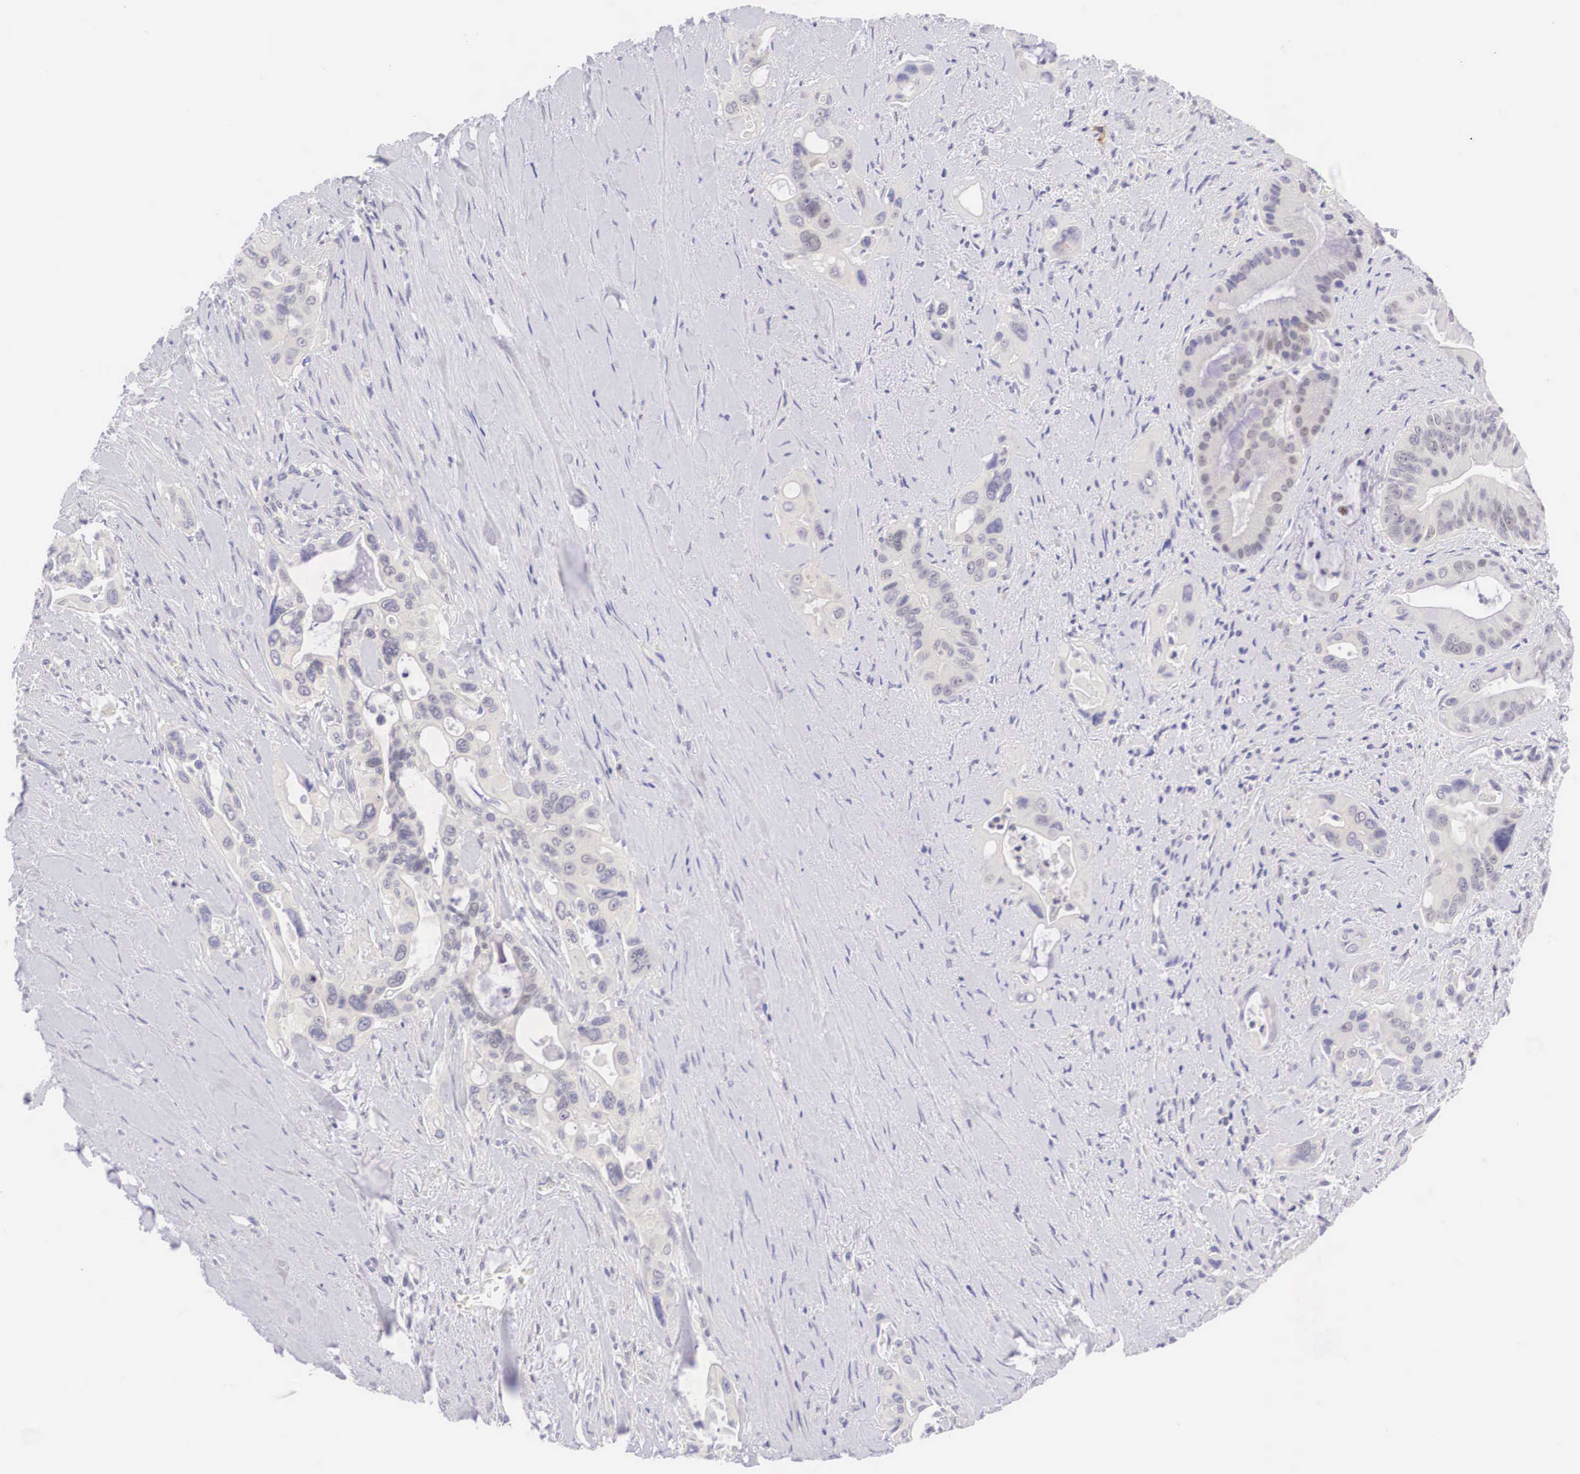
{"staining": {"intensity": "negative", "quantity": "none", "location": "none"}, "tissue": "pancreatic cancer", "cell_type": "Tumor cells", "image_type": "cancer", "snomed": [{"axis": "morphology", "description": "Adenocarcinoma, NOS"}, {"axis": "topography", "description": "Pancreas"}], "caption": "Immunohistochemistry of pancreatic cancer reveals no positivity in tumor cells.", "gene": "BCL6", "patient": {"sex": "male", "age": 77}}